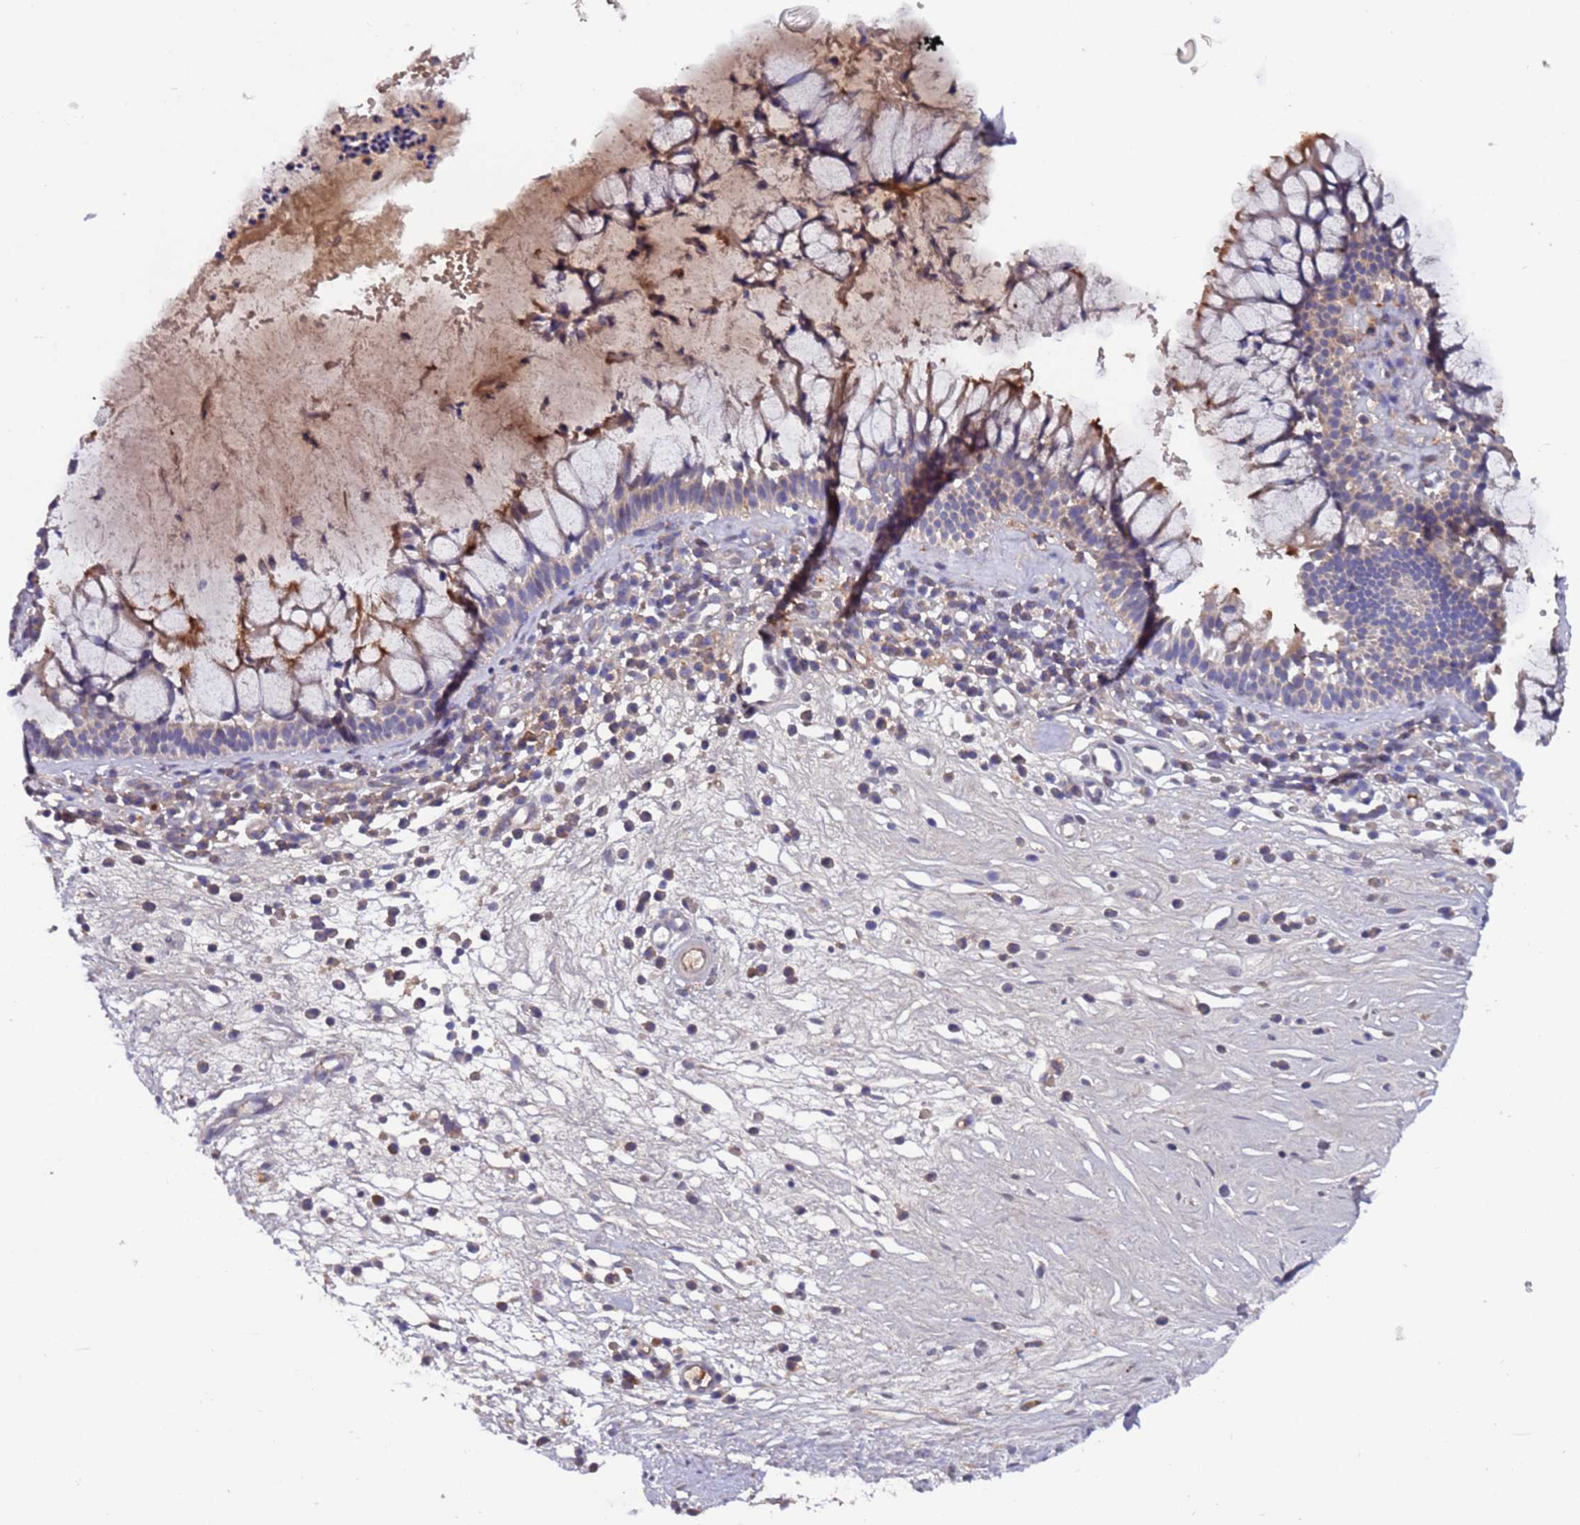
{"staining": {"intensity": "moderate", "quantity": "25%-75%", "location": "cytoplasmic/membranous"}, "tissue": "nasopharynx", "cell_type": "Respiratory epithelial cells", "image_type": "normal", "snomed": [{"axis": "morphology", "description": "Normal tissue, NOS"}, {"axis": "morphology", "description": "Inflammation, NOS"}, {"axis": "topography", "description": "Nasopharynx"}], "caption": "Moderate cytoplasmic/membranous positivity is seen in about 25%-75% of respiratory epithelial cells in normal nasopharynx. (DAB (3,3'-diaminobenzidine) IHC with brightfield microscopy, high magnification).", "gene": "PARP16", "patient": {"sex": "male", "age": 70}}